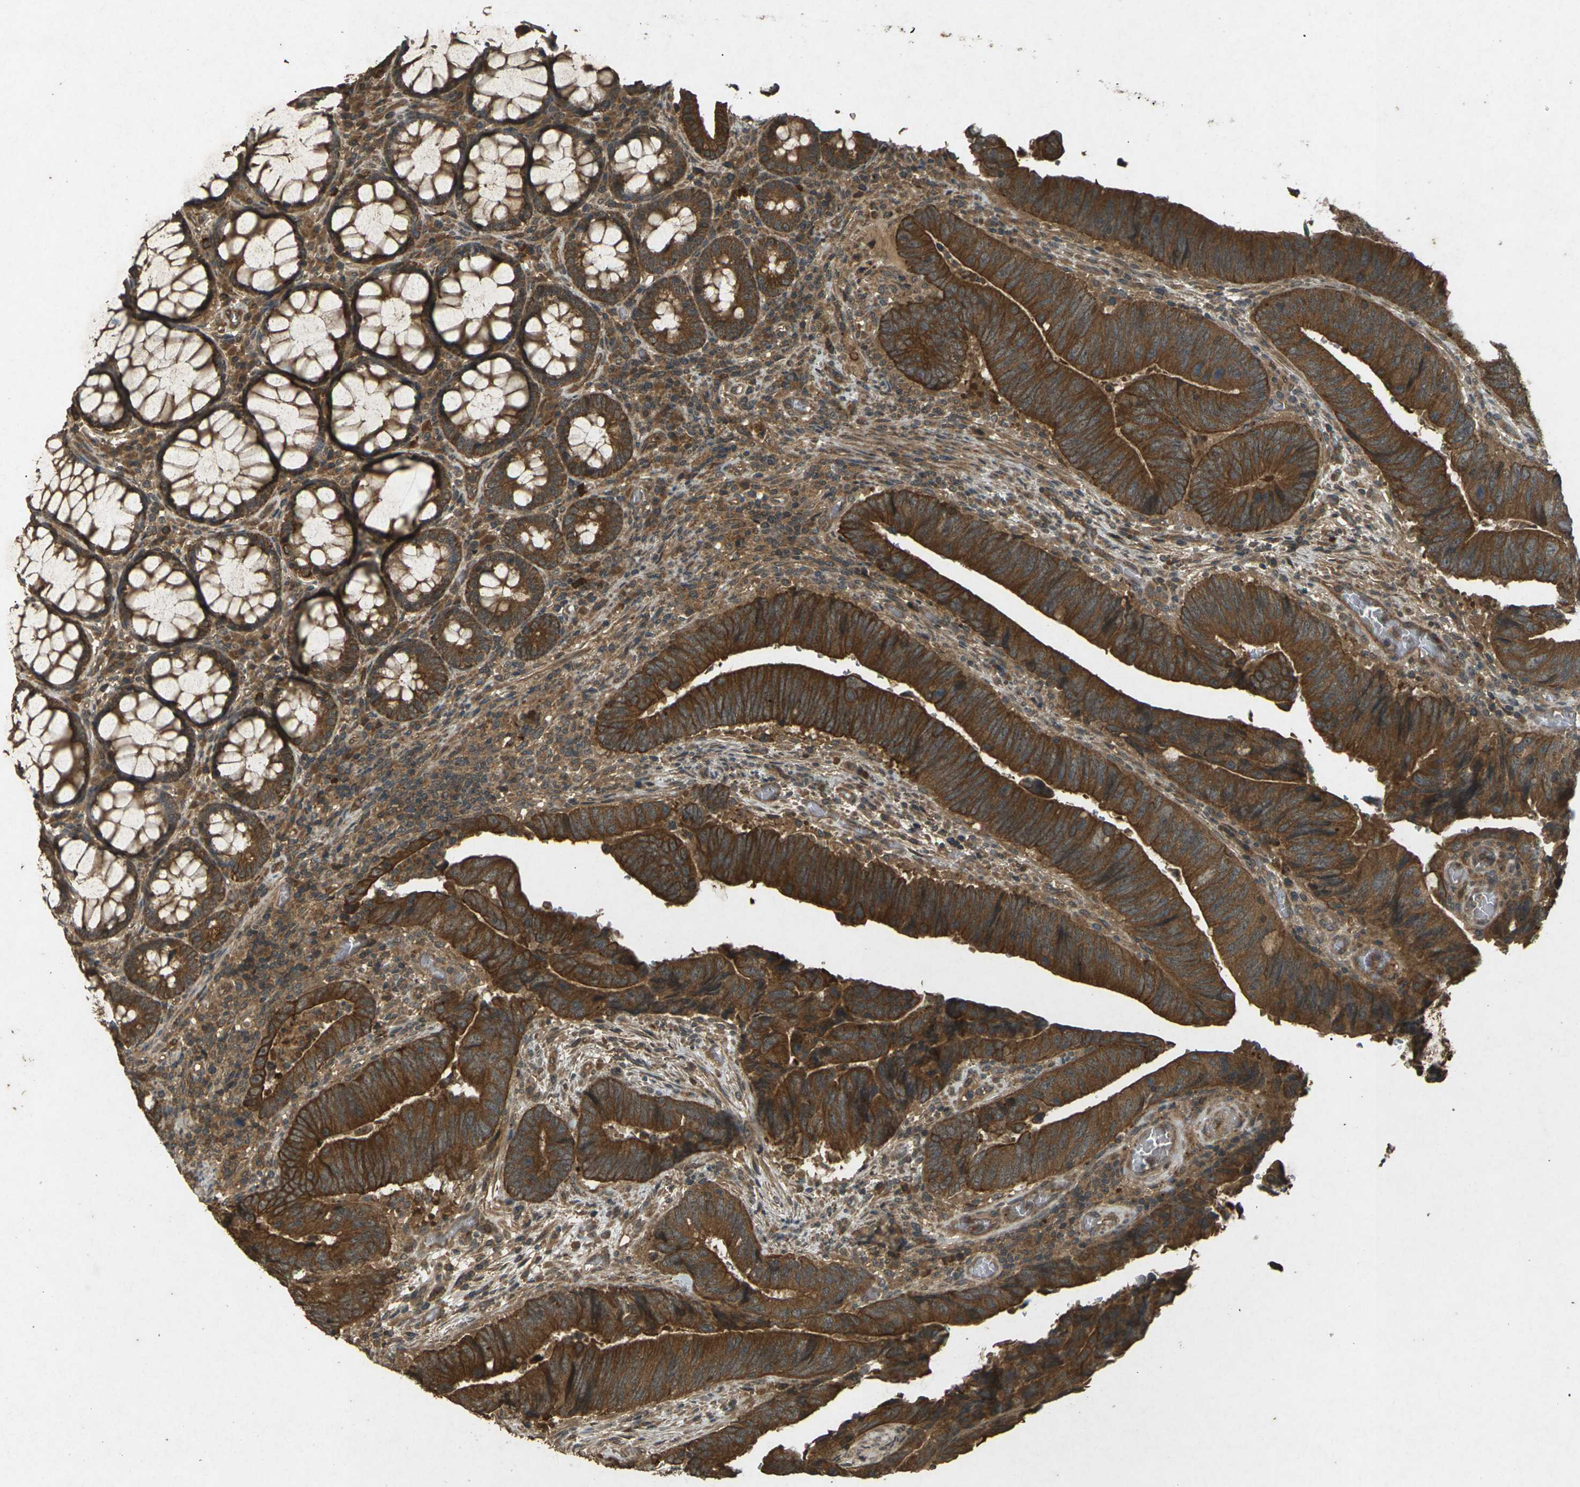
{"staining": {"intensity": "strong", "quantity": ">75%", "location": "cytoplasmic/membranous"}, "tissue": "colorectal cancer", "cell_type": "Tumor cells", "image_type": "cancer", "snomed": [{"axis": "morphology", "description": "Normal tissue, NOS"}, {"axis": "morphology", "description": "Adenocarcinoma, NOS"}, {"axis": "topography", "description": "Colon"}], "caption": "Protein staining of colorectal adenocarcinoma tissue demonstrates strong cytoplasmic/membranous staining in about >75% of tumor cells. (DAB (3,3'-diaminobenzidine) IHC, brown staining for protein, blue staining for nuclei).", "gene": "TAP1", "patient": {"sex": "male", "age": 56}}